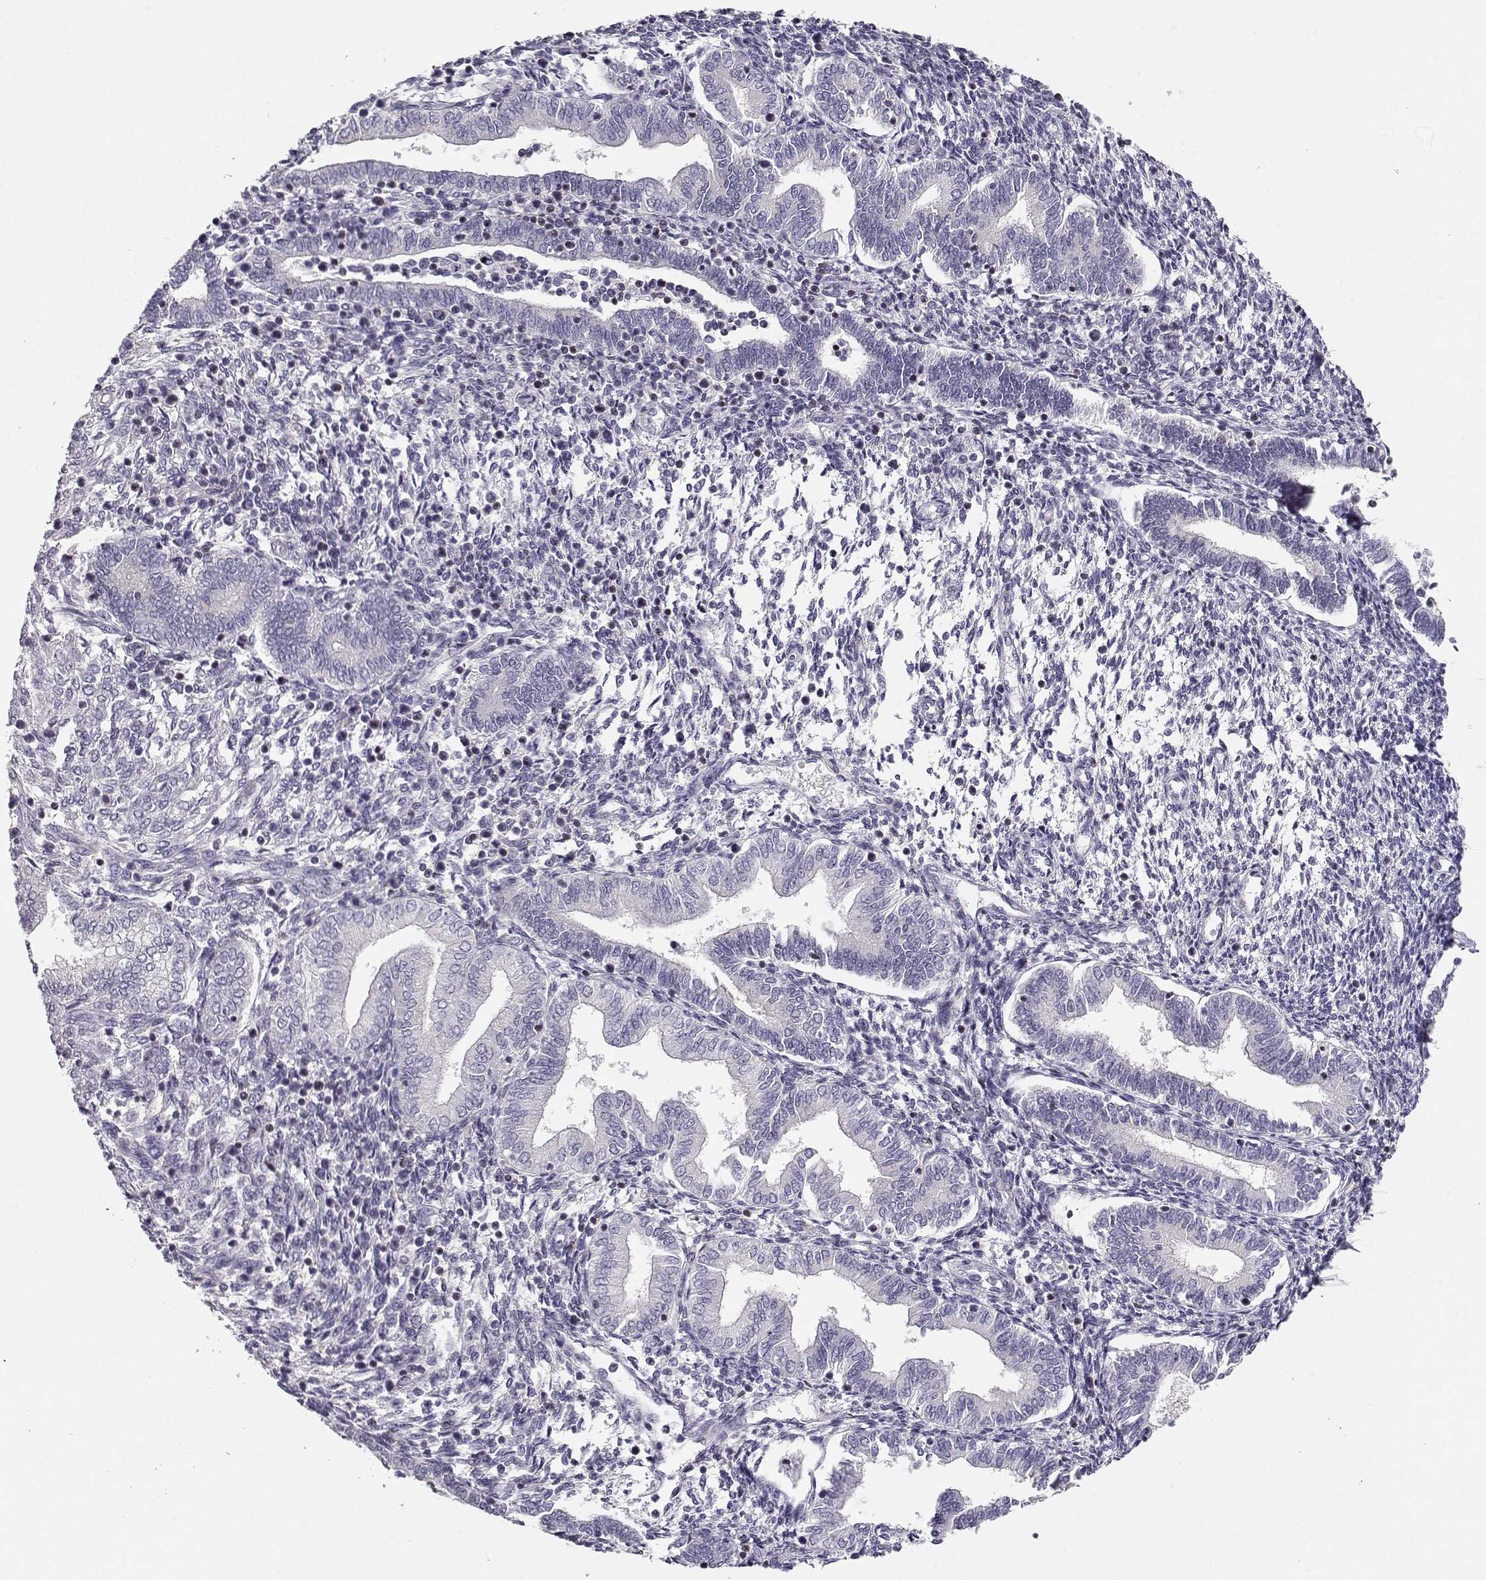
{"staining": {"intensity": "negative", "quantity": "none", "location": "none"}, "tissue": "endometrium", "cell_type": "Cells in endometrial stroma", "image_type": "normal", "snomed": [{"axis": "morphology", "description": "Normal tissue, NOS"}, {"axis": "topography", "description": "Endometrium"}], "caption": "Immunohistochemistry image of benign endometrium stained for a protein (brown), which demonstrates no expression in cells in endometrial stroma.", "gene": "CRX", "patient": {"sex": "female", "age": 42}}